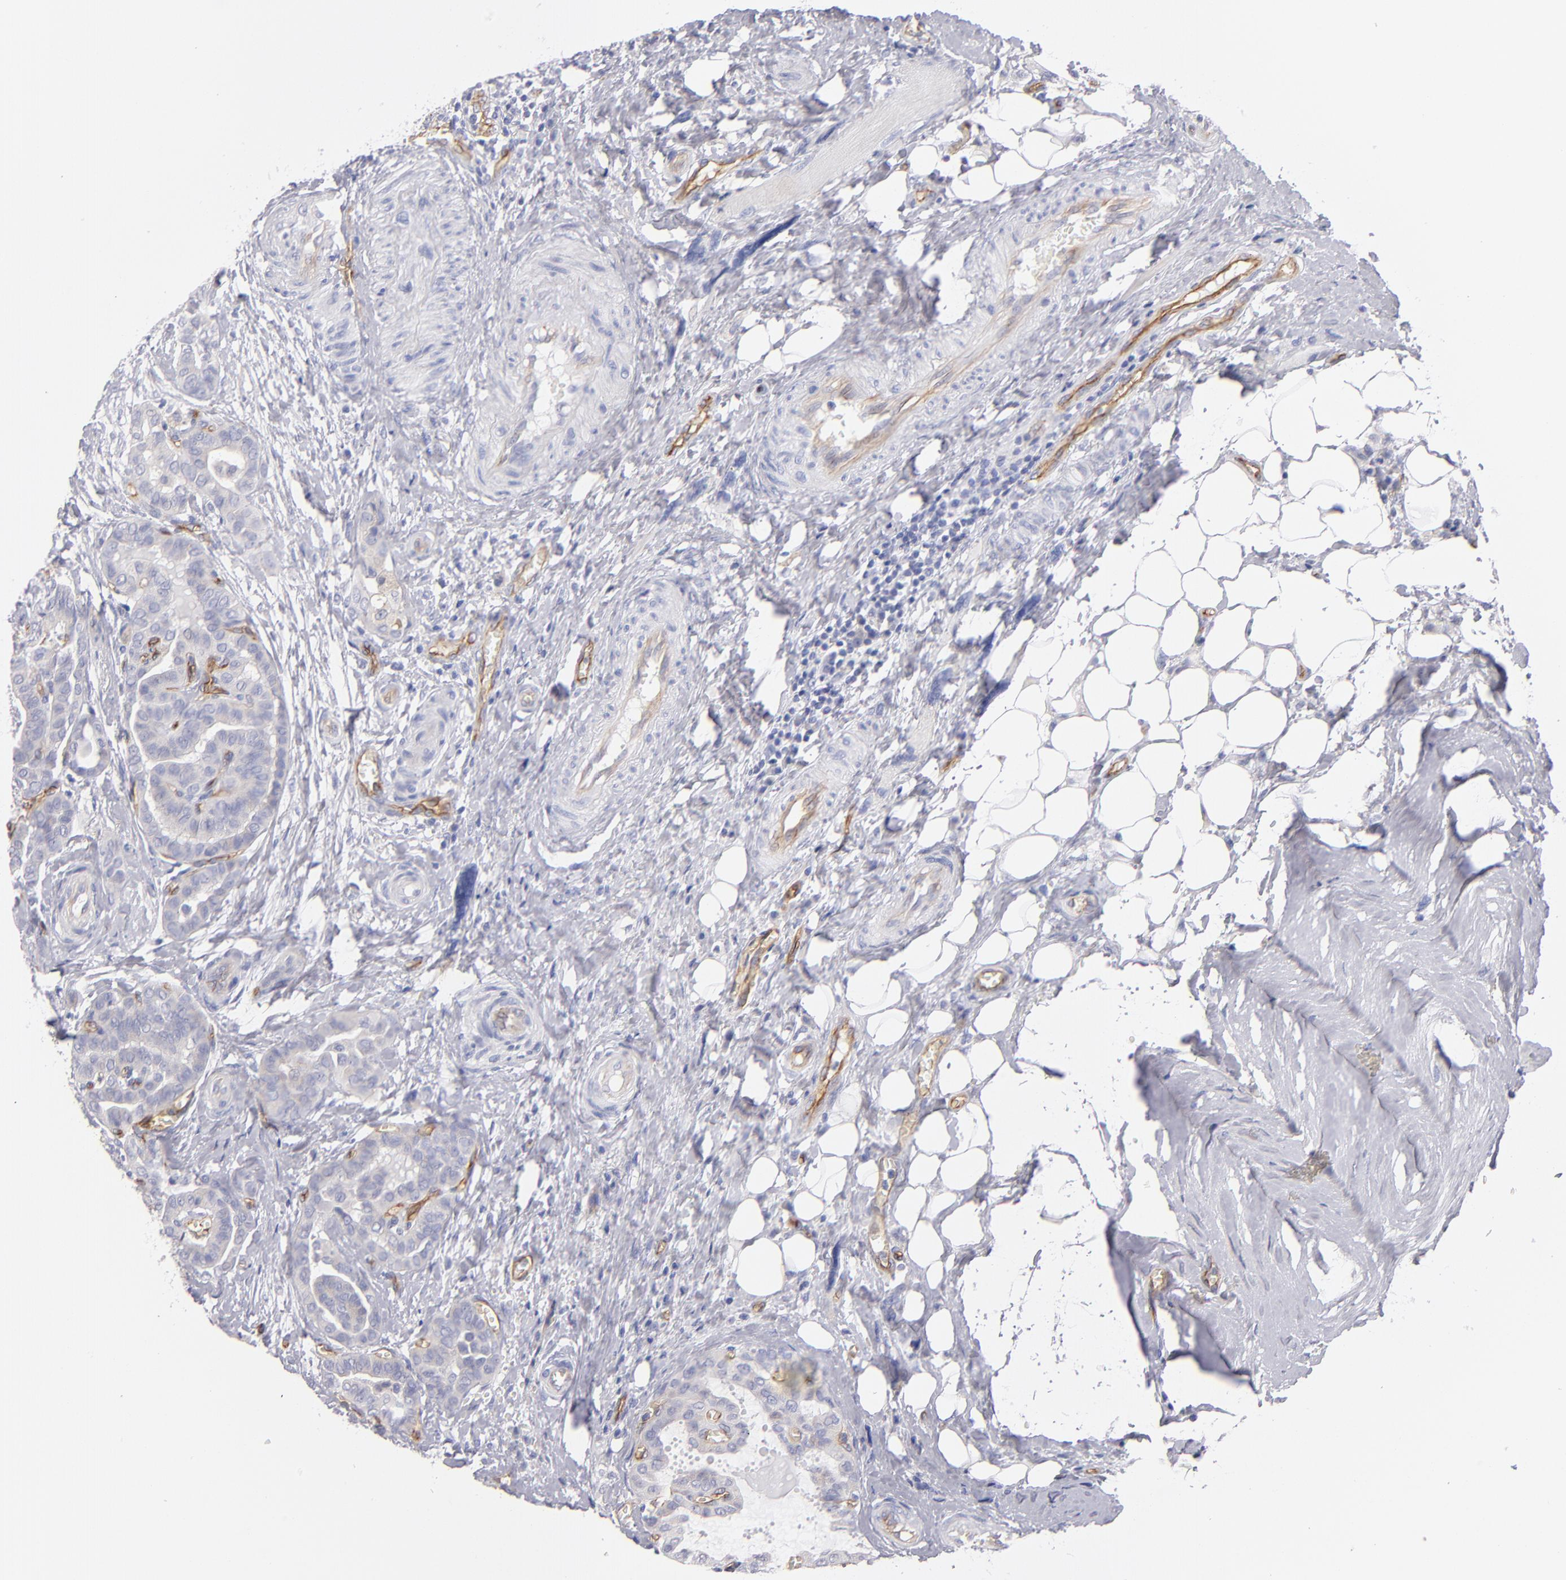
{"staining": {"intensity": "negative", "quantity": "none", "location": "none"}, "tissue": "thyroid cancer", "cell_type": "Tumor cells", "image_type": "cancer", "snomed": [{"axis": "morphology", "description": "Carcinoma, NOS"}, {"axis": "topography", "description": "Thyroid gland"}], "caption": "Immunohistochemistry histopathology image of neoplastic tissue: human thyroid carcinoma stained with DAB displays no significant protein positivity in tumor cells.", "gene": "PLVAP", "patient": {"sex": "female", "age": 91}}